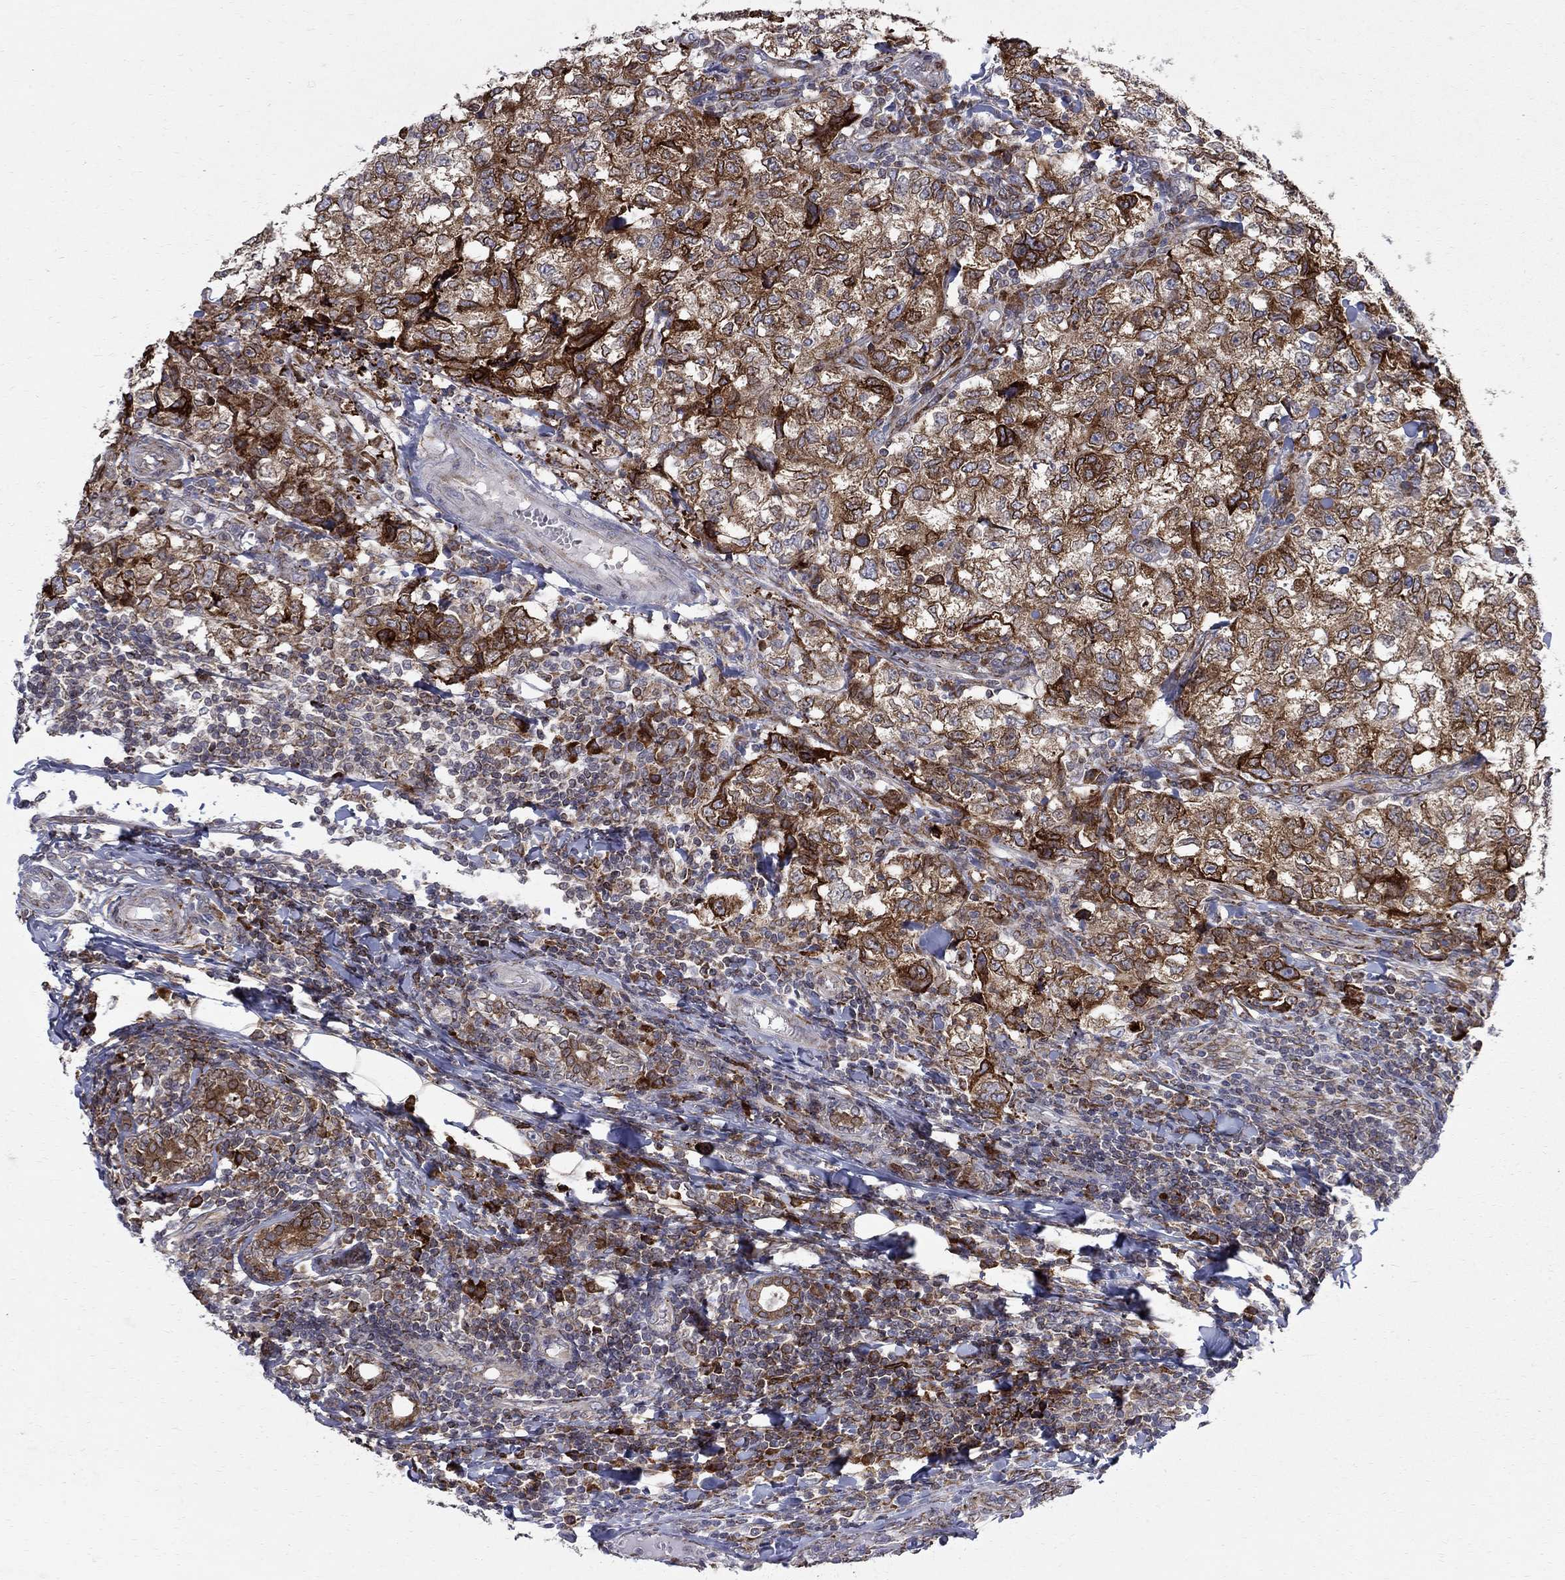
{"staining": {"intensity": "strong", "quantity": "25%-75%", "location": "cytoplasmic/membranous"}, "tissue": "breast cancer", "cell_type": "Tumor cells", "image_type": "cancer", "snomed": [{"axis": "morphology", "description": "Duct carcinoma"}, {"axis": "topography", "description": "Breast"}], "caption": "Human infiltrating ductal carcinoma (breast) stained with a protein marker displays strong staining in tumor cells.", "gene": "CAB39L", "patient": {"sex": "female", "age": 30}}